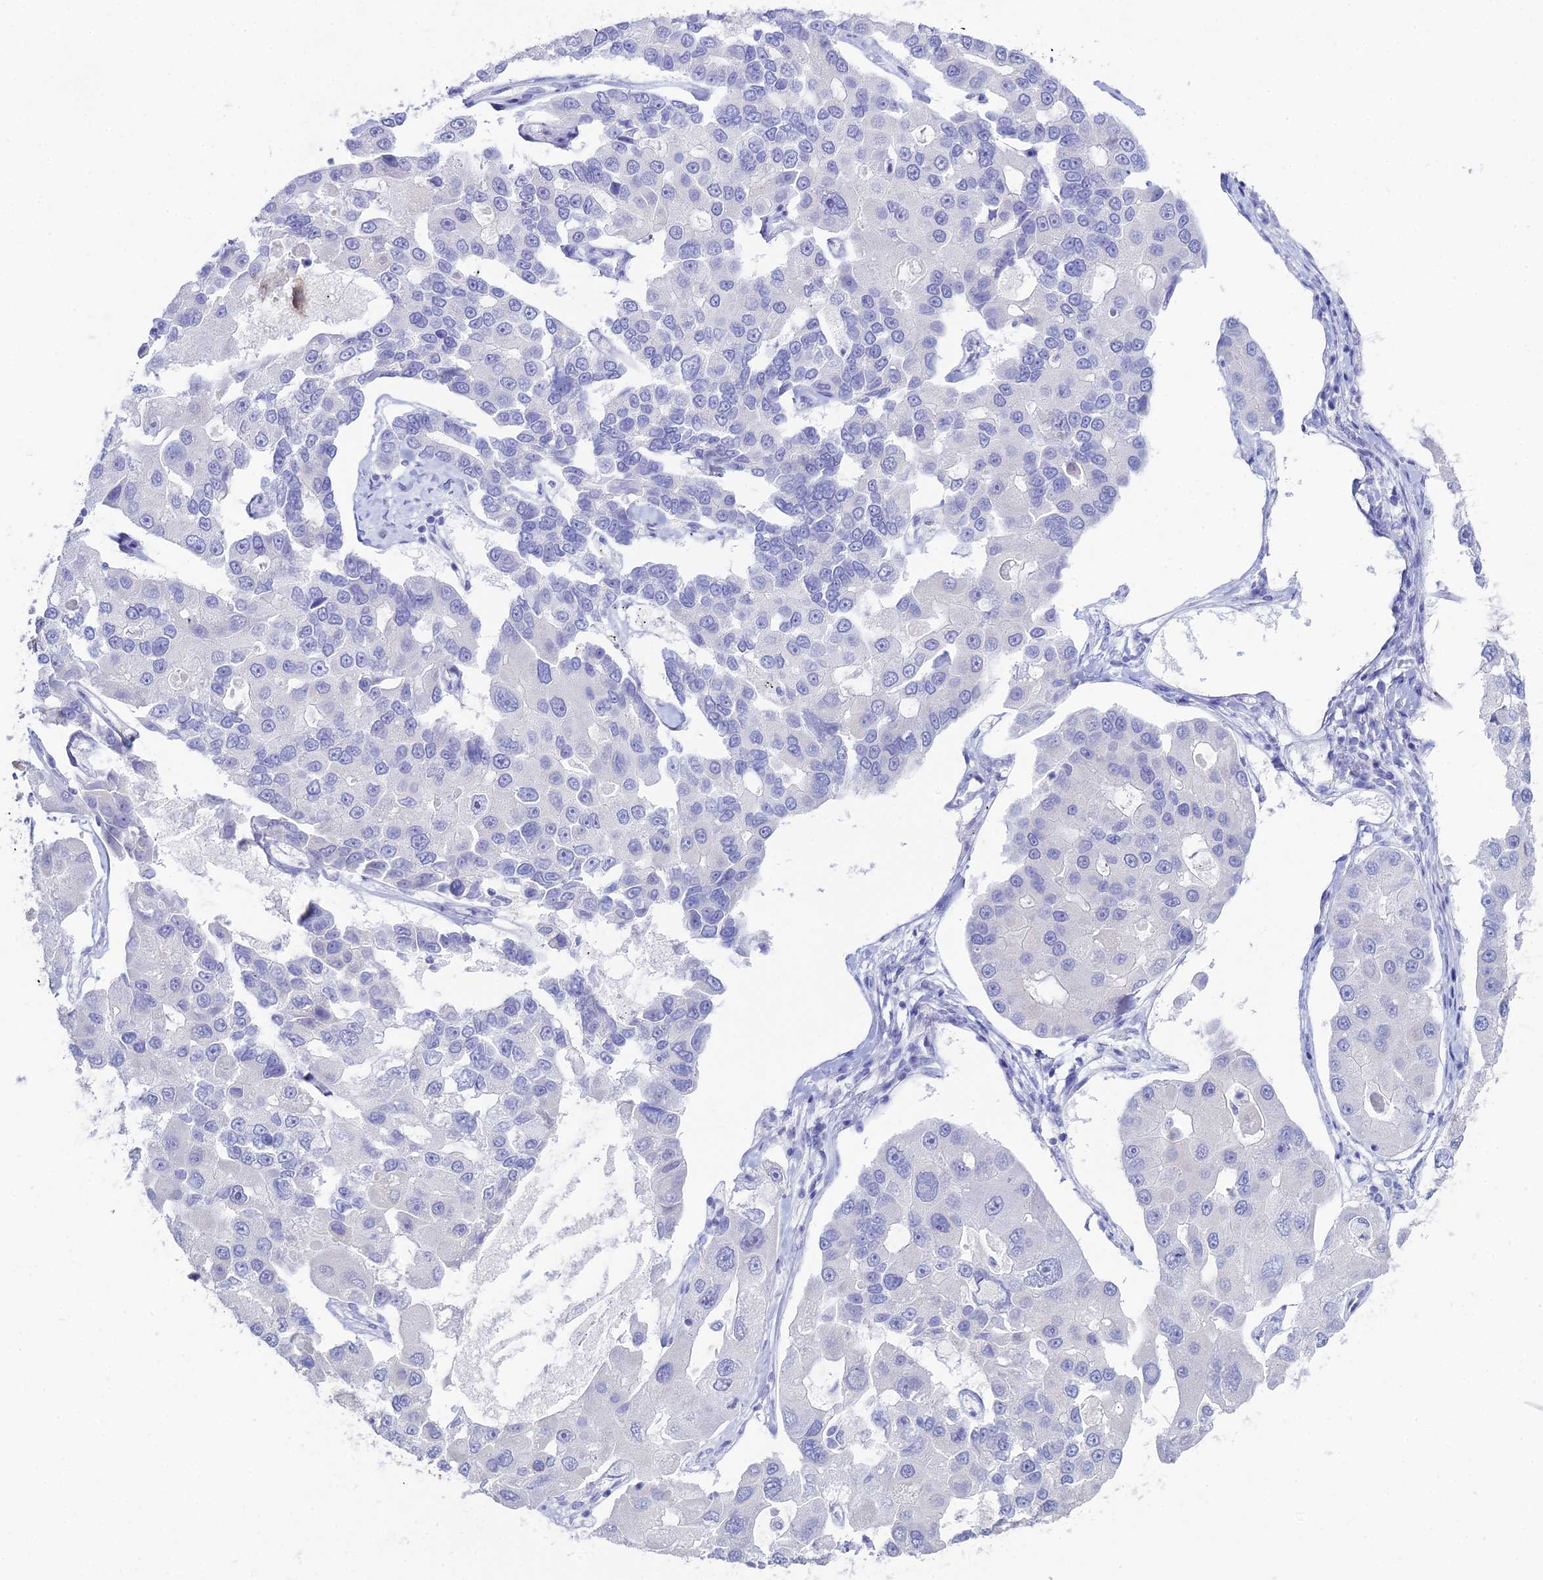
{"staining": {"intensity": "negative", "quantity": "none", "location": "none"}, "tissue": "lung cancer", "cell_type": "Tumor cells", "image_type": "cancer", "snomed": [{"axis": "morphology", "description": "Adenocarcinoma, NOS"}, {"axis": "topography", "description": "Lung"}], "caption": "Lung cancer (adenocarcinoma) was stained to show a protein in brown. There is no significant expression in tumor cells. Brightfield microscopy of IHC stained with DAB (3,3'-diaminobenzidine) (brown) and hematoxylin (blue), captured at high magnification.", "gene": "S100A7", "patient": {"sex": "female", "age": 54}}